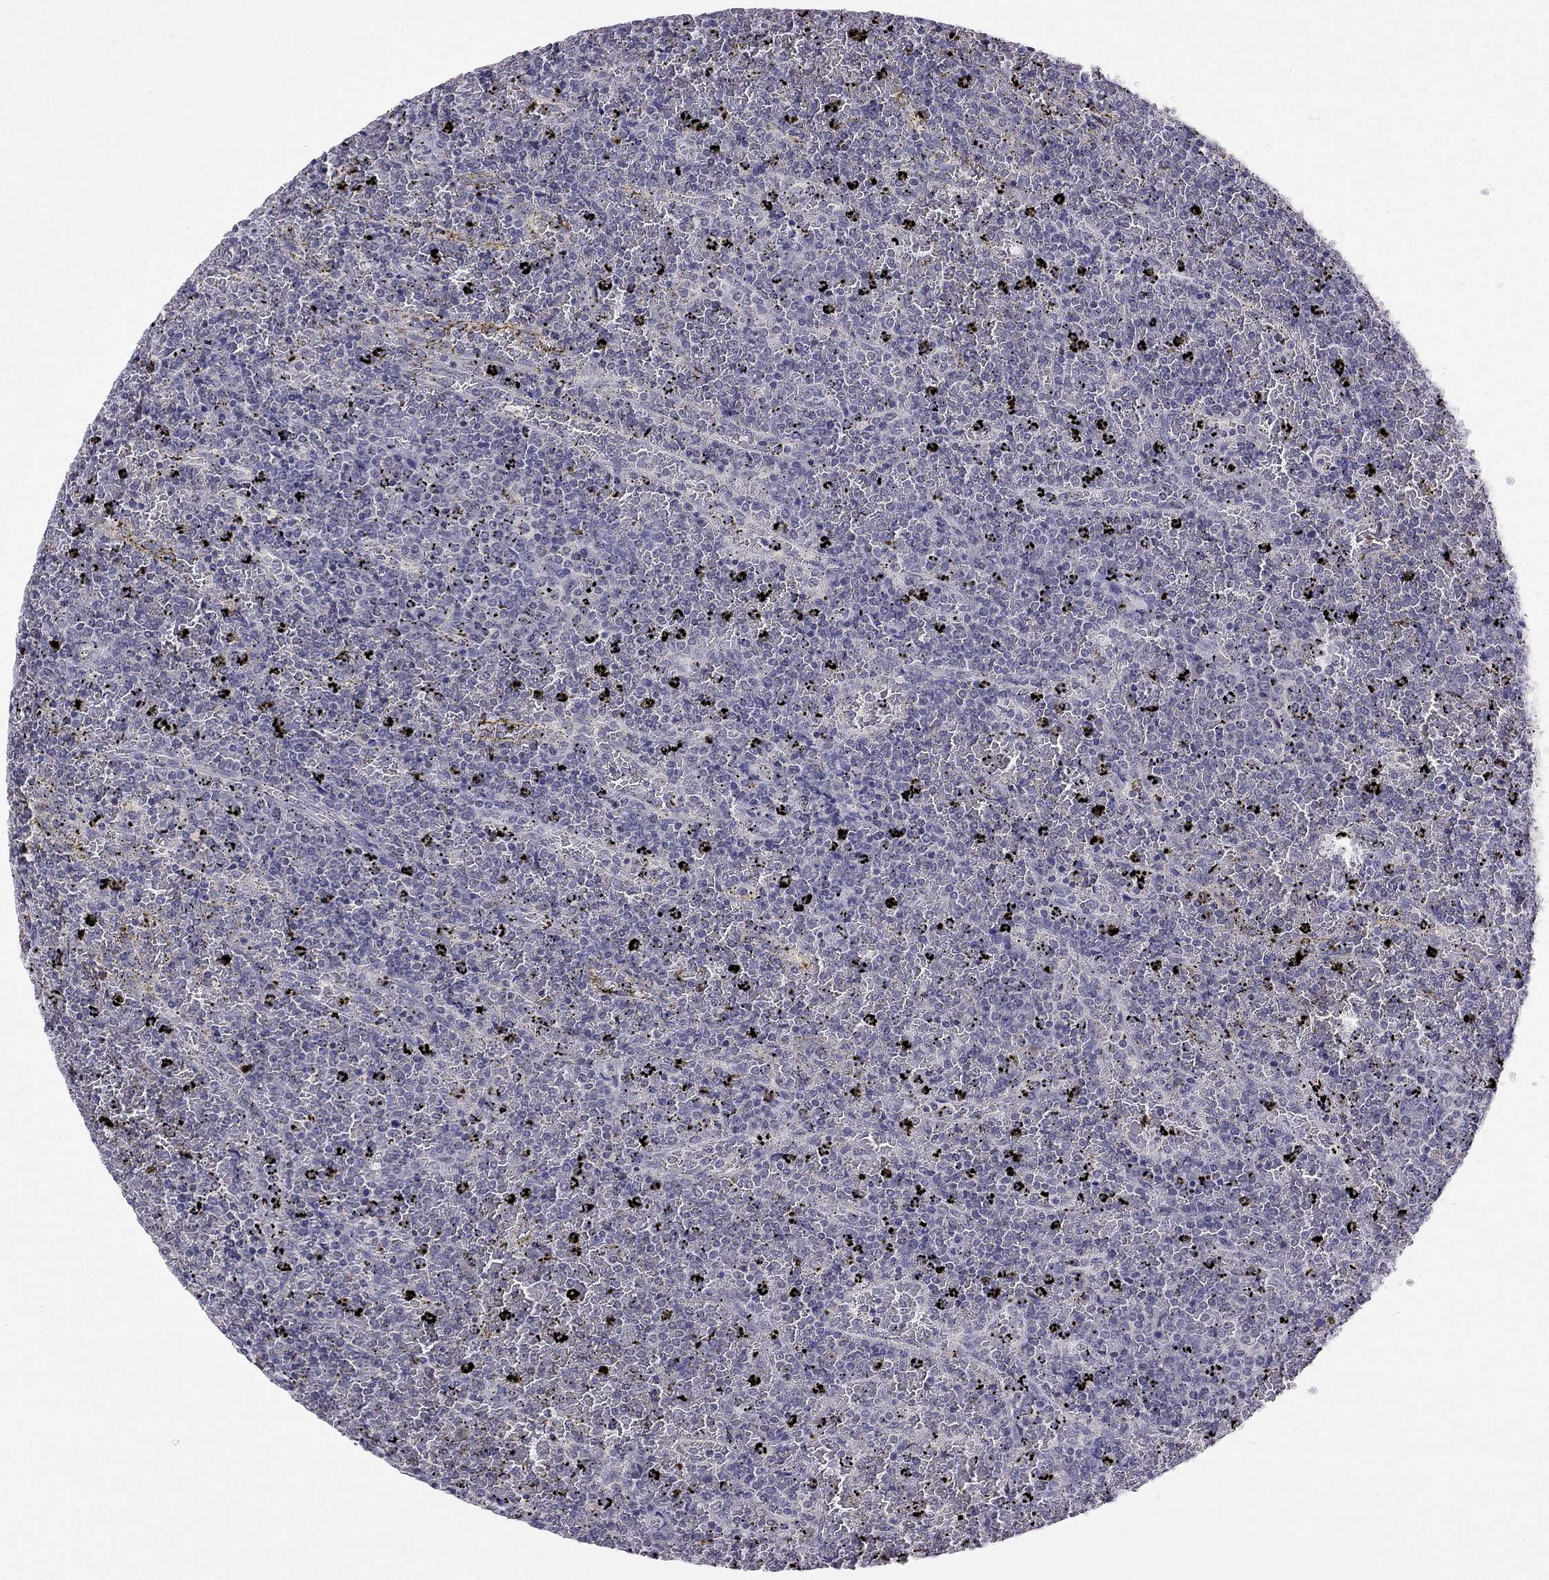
{"staining": {"intensity": "negative", "quantity": "none", "location": "none"}, "tissue": "lymphoma", "cell_type": "Tumor cells", "image_type": "cancer", "snomed": [{"axis": "morphology", "description": "Malignant lymphoma, non-Hodgkin's type, Low grade"}, {"axis": "topography", "description": "Spleen"}], "caption": "Micrograph shows no significant protein expression in tumor cells of low-grade malignant lymphoma, non-Hodgkin's type. (DAB IHC, high magnification).", "gene": "C16orf89", "patient": {"sex": "female", "age": 77}}